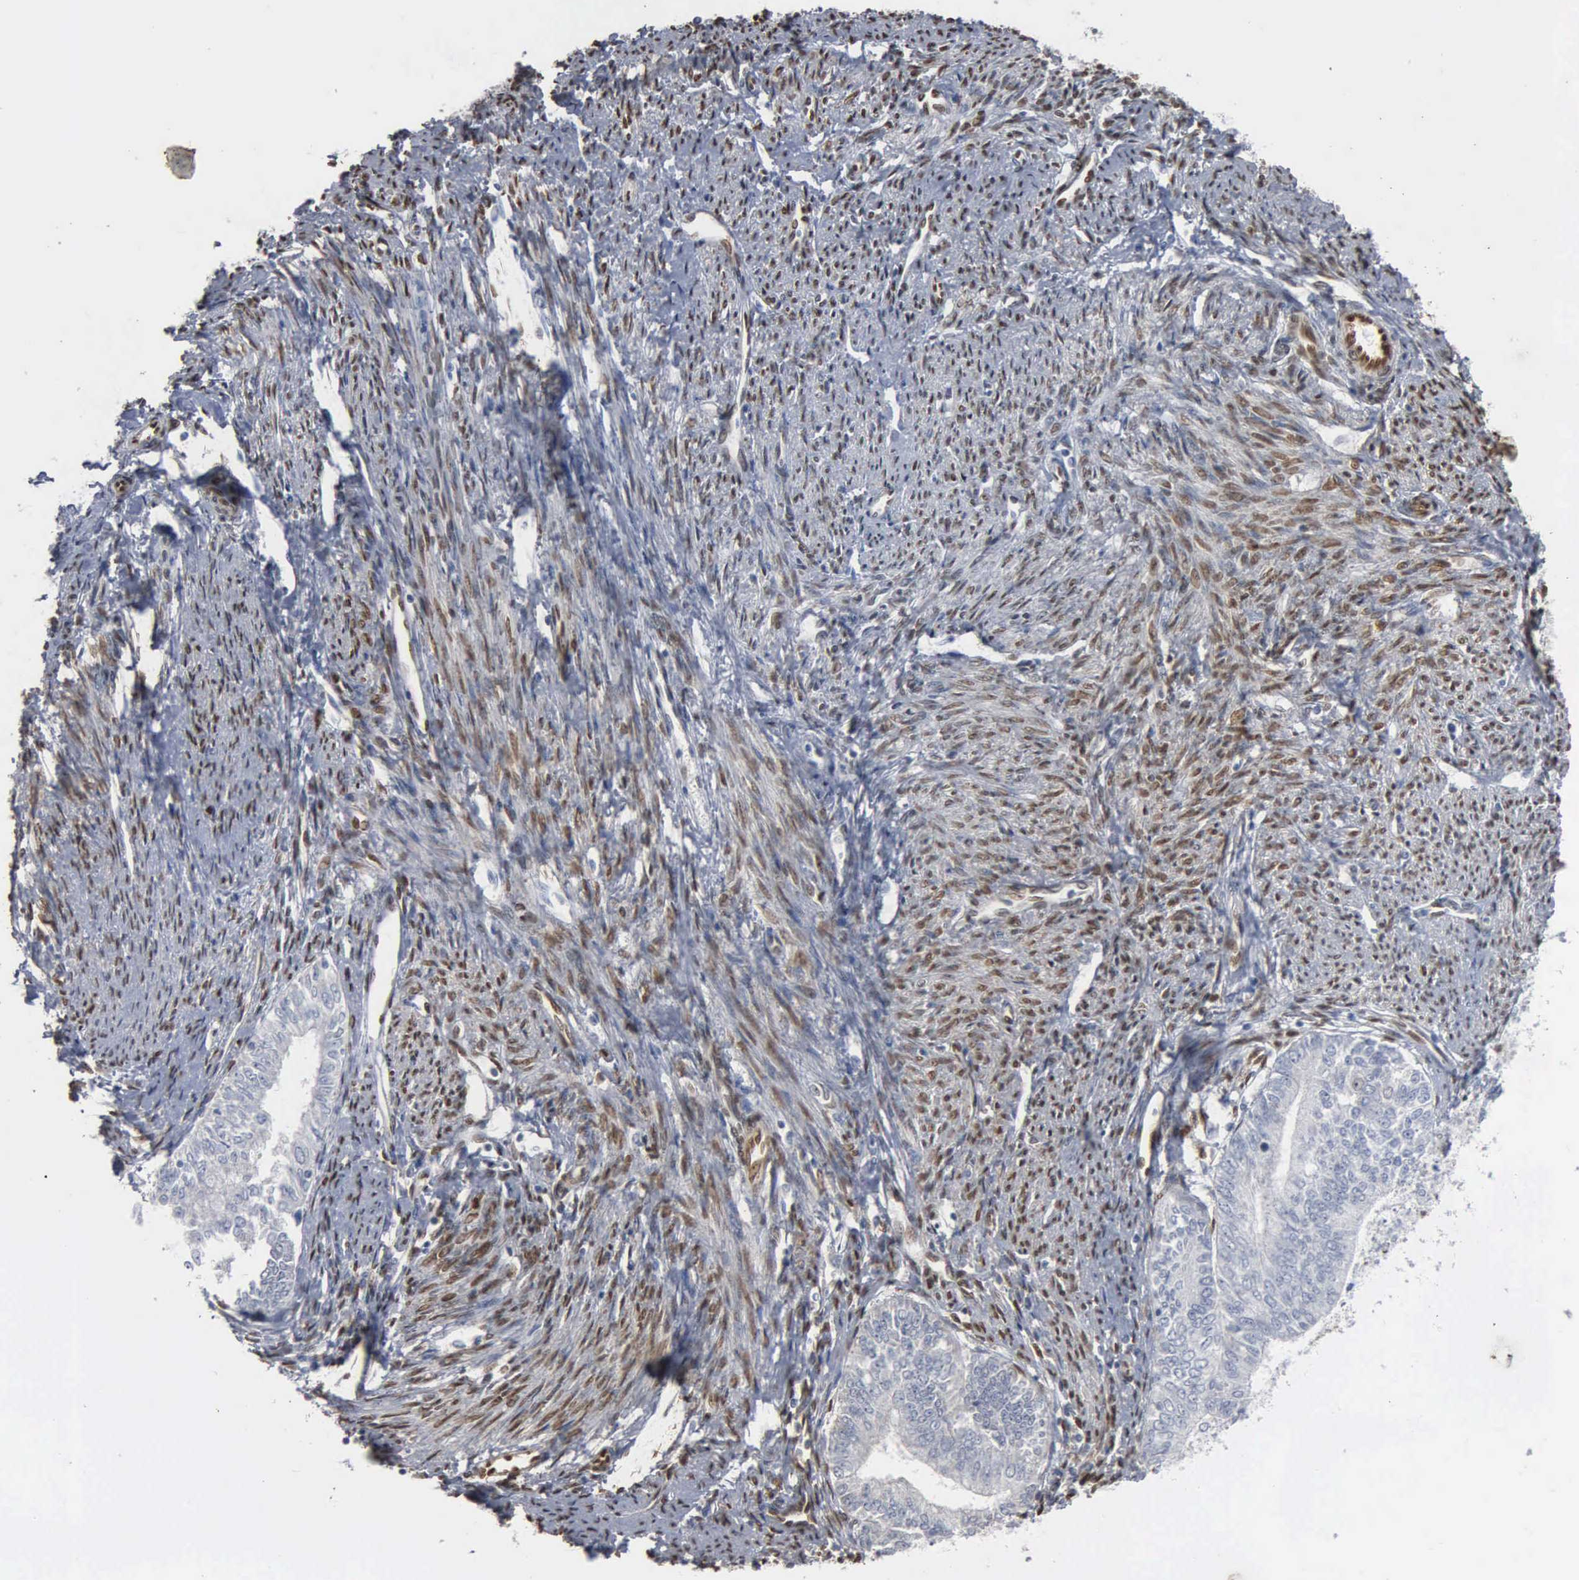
{"staining": {"intensity": "negative", "quantity": "none", "location": "none"}, "tissue": "endometrial cancer", "cell_type": "Tumor cells", "image_type": "cancer", "snomed": [{"axis": "morphology", "description": "Adenocarcinoma, NOS"}, {"axis": "topography", "description": "Endometrium"}], "caption": "This histopathology image is of adenocarcinoma (endometrial) stained with immunohistochemistry (IHC) to label a protein in brown with the nuclei are counter-stained blue. There is no positivity in tumor cells.", "gene": "FGF2", "patient": {"sex": "female", "age": 66}}